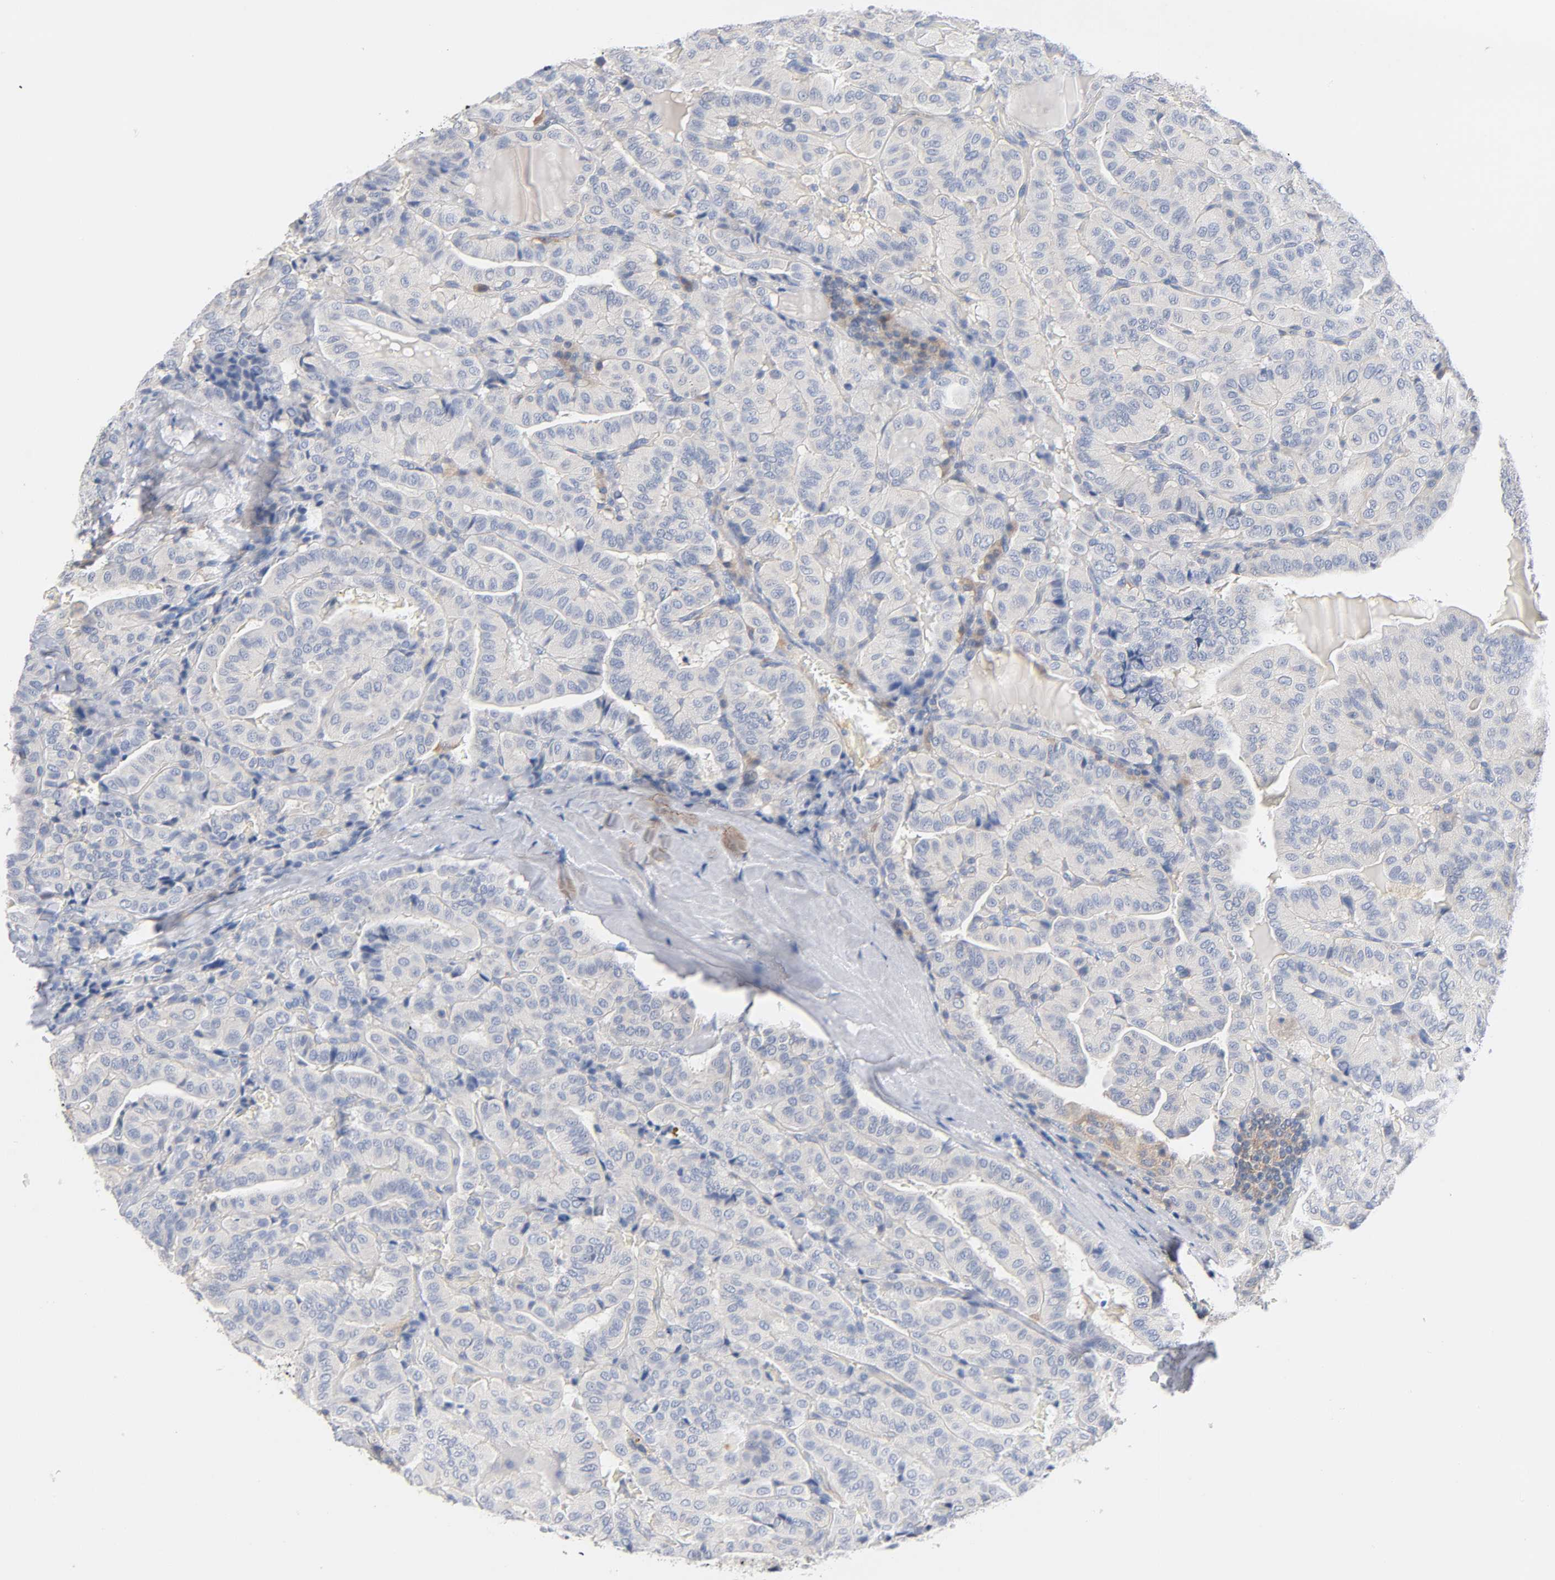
{"staining": {"intensity": "negative", "quantity": "none", "location": "none"}, "tissue": "thyroid cancer", "cell_type": "Tumor cells", "image_type": "cancer", "snomed": [{"axis": "morphology", "description": "Papillary adenocarcinoma, NOS"}, {"axis": "topography", "description": "Thyroid gland"}], "caption": "This is an immunohistochemistry (IHC) photomicrograph of human thyroid cancer. There is no staining in tumor cells.", "gene": "MALT1", "patient": {"sex": "male", "age": 77}}